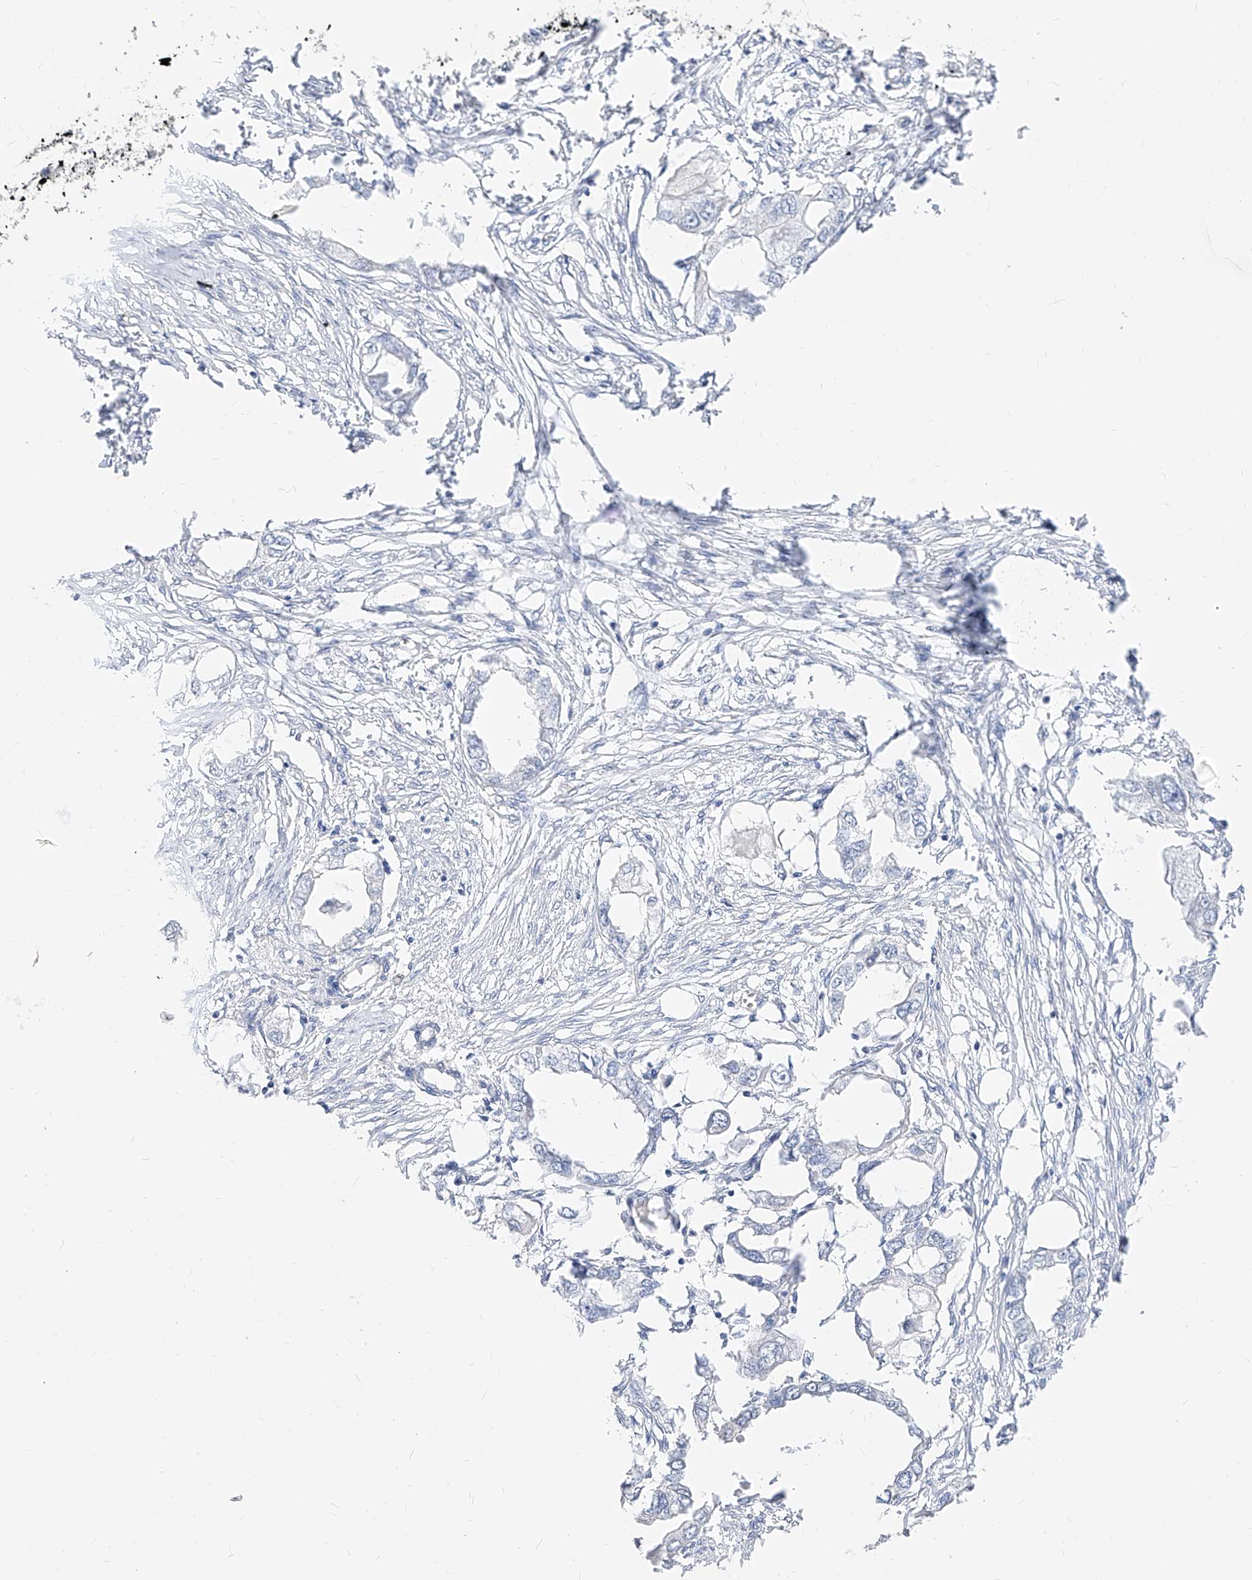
{"staining": {"intensity": "negative", "quantity": "none", "location": "none"}, "tissue": "endometrial cancer", "cell_type": "Tumor cells", "image_type": "cancer", "snomed": [{"axis": "morphology", "description": "Adenocarcinoma, NOS"}, {"axis": "morphology", "description": "Adenocarcinoma, metastatic, NOS"}, {"axis": "topography", "description": "Adipose tissue"}, {"axis": "topography", "description": "Endometrium"}], "caption": "Immunohistochemical staining of human endometrial adenocarcinoma shows no significant positivity in tumor cells.", "gene": "ZZEF1", "patient": {"sex": "female", "age": 67}}